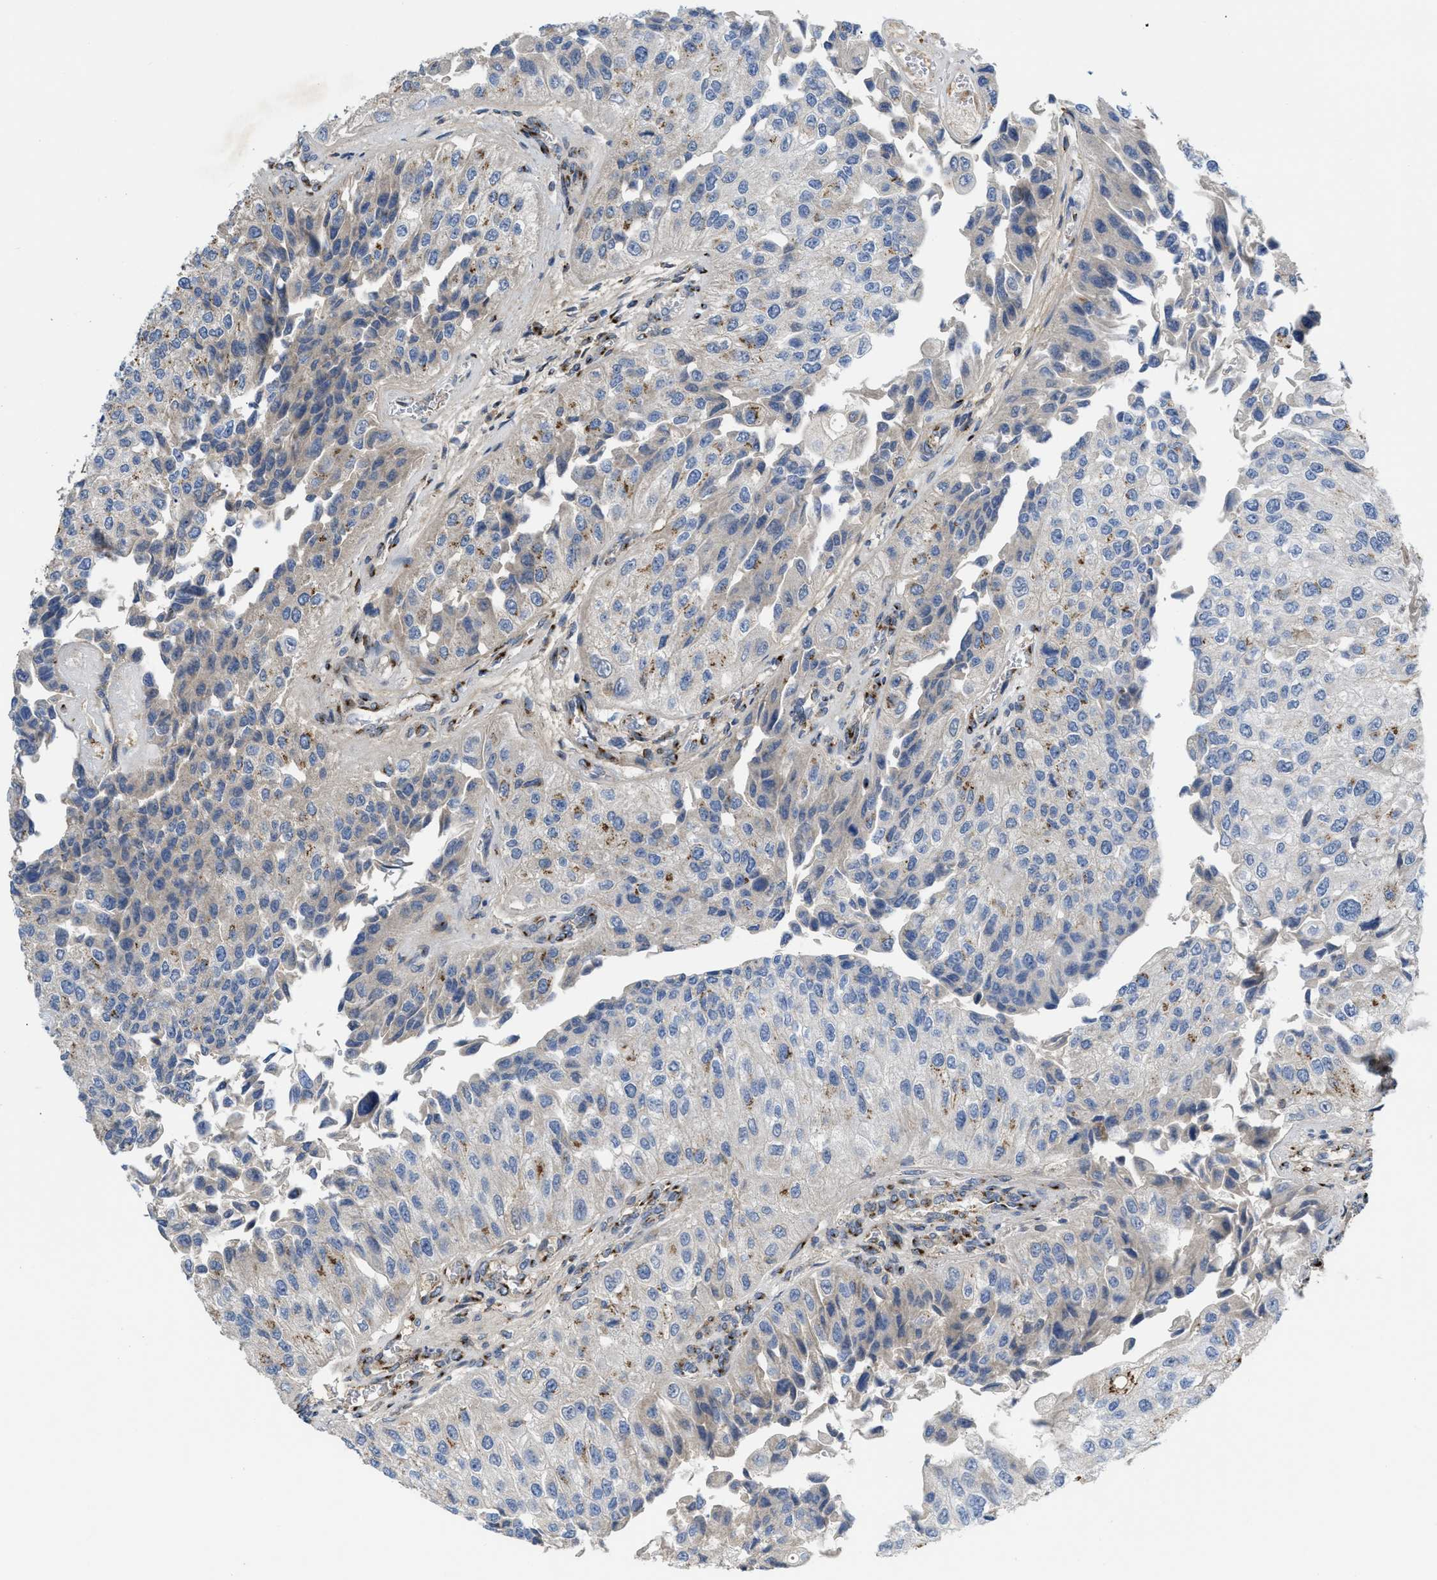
{"staining": {"intensity": "moderate", "quantity": "<25%", "location": "cytoplasmic/membranous"}, "tissue": "urothelial cancer", "cell_type": "Tumor cells", "image_type": "cancer", "snomed": [{"axis": "morphology", "description": "Urothelial carcinoma, High grade"}, {"axis": "topography", "description": "Kidney"}, {"axis": "topography", "description": "Urinary bladder"}], "caption": "Urothelial carcinoma (high-grade) was stained to show a protein in brown. There is low levels of moderate cytoplasmic/membranous staining in approximately <25% of tumor cells.", "gene": "ZNF70", "patient": {"sex": "male", "age": 77}}